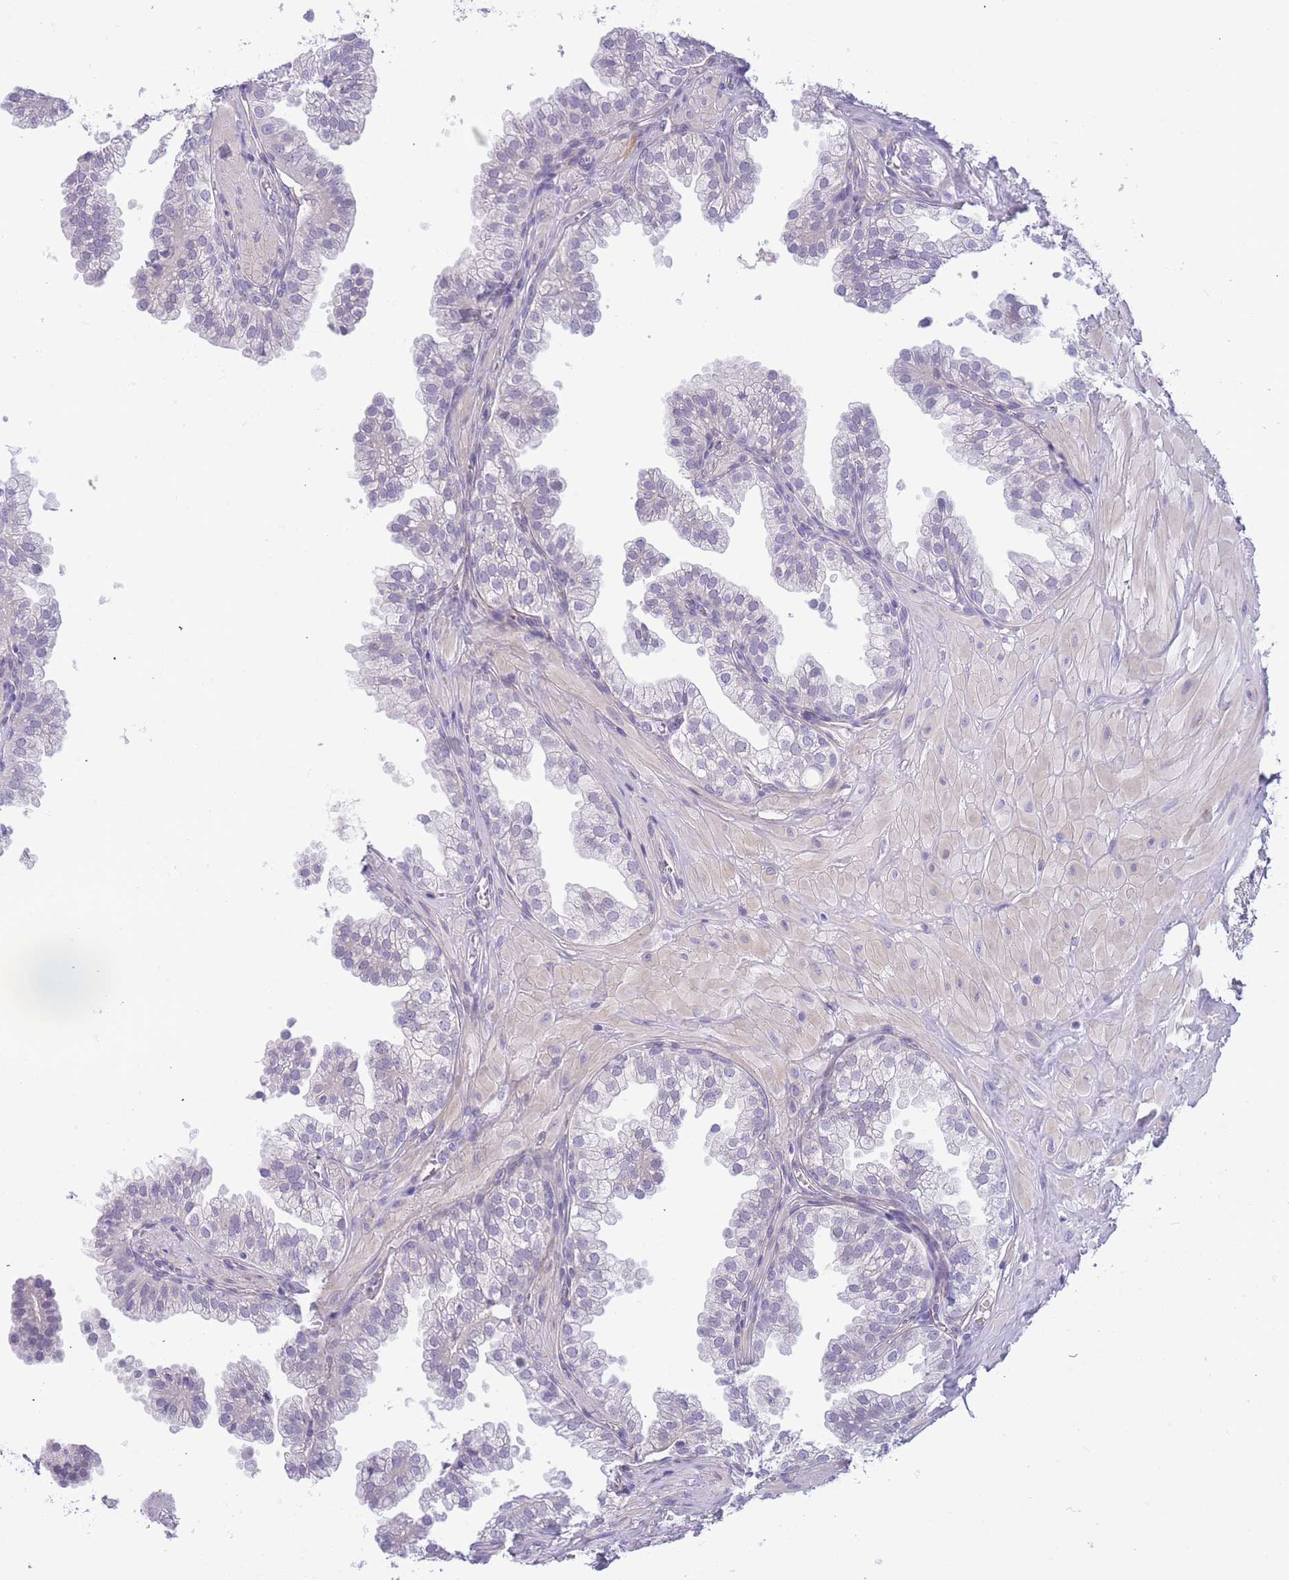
{"staining": {"intensity": "negative", "quantity": "none", "location": "none"}, "tissue": "prostate", "cell_type": "Glandular cells", "image_type": "normal", "snomed": [{"axis": "morphology", "description": "Normal tissue, NOS"}, {"axis": "topography", "description": "Prostate"}, {"axis": "topography", "description": "Peripheral nerve tissue"}], "caption": "Immunohistochemical staining of normal human prostate displays no significant staining in glandular cells. (DAB (3,3'-diaminobenzidine) IHC with hematoxylin counter stain).", "gene": "PRR23A", "patient": {"sex": "male", "age": 55}}